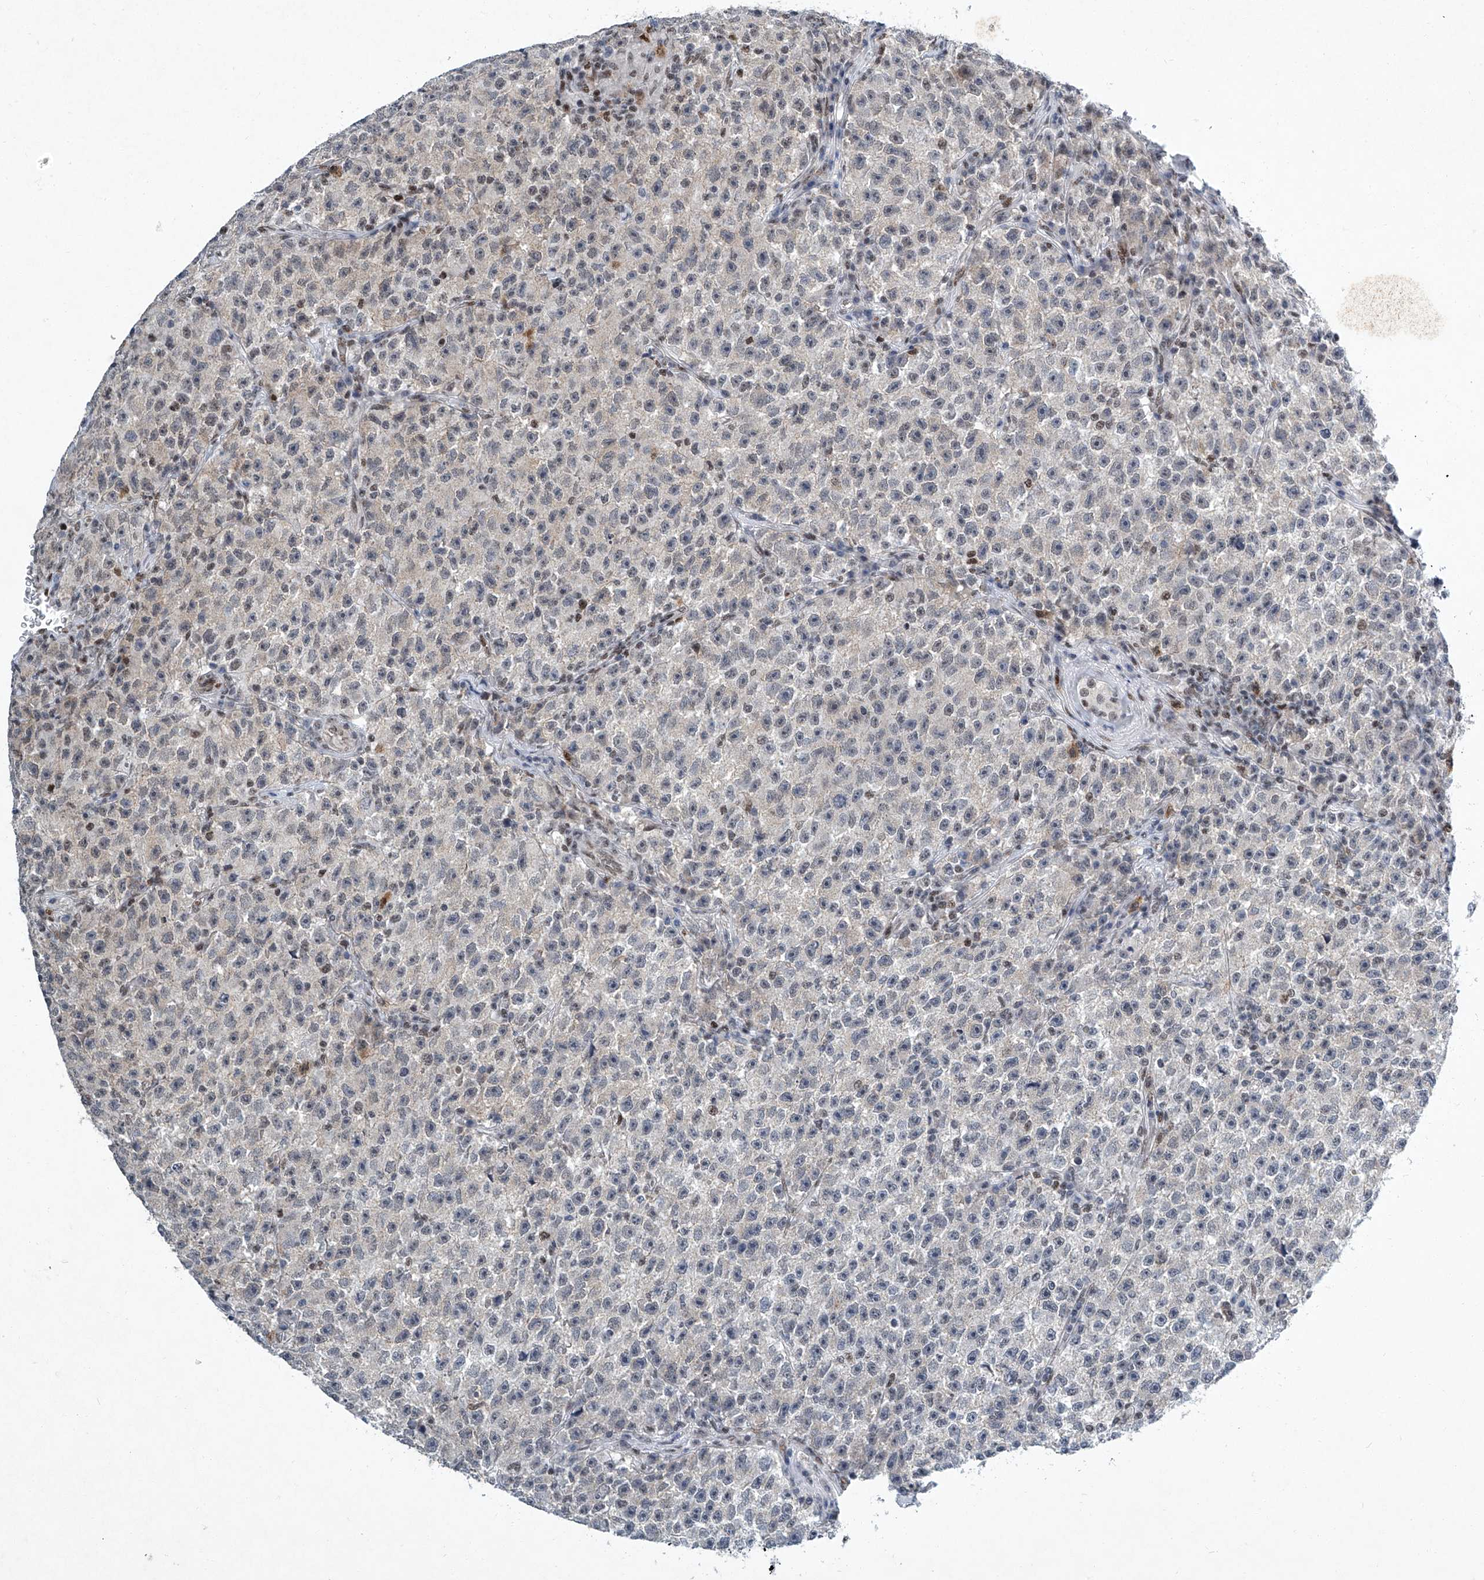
{"staining": {"intensity": "negative", "quantity": "none", "location": "none"}, "tissue": "testis cancer", "cell_type": "Tumor cells", "image_type": "cancer", "snomed": [{"axis": "morphology", "description": "Seminoma, NOS"}, {"axis": "topography", "description": "Testis"}], "caption": "High magnification brightfield microscopy of testis cancer (seminoma) stained with DAB (3,3'-diaminobenzidine) (brown) and counterstained with hematoxylin (blue): tumor cells show no significant positivity.", "gene": "TFDP1", "patient": {"sex": "male", "age": 22}}